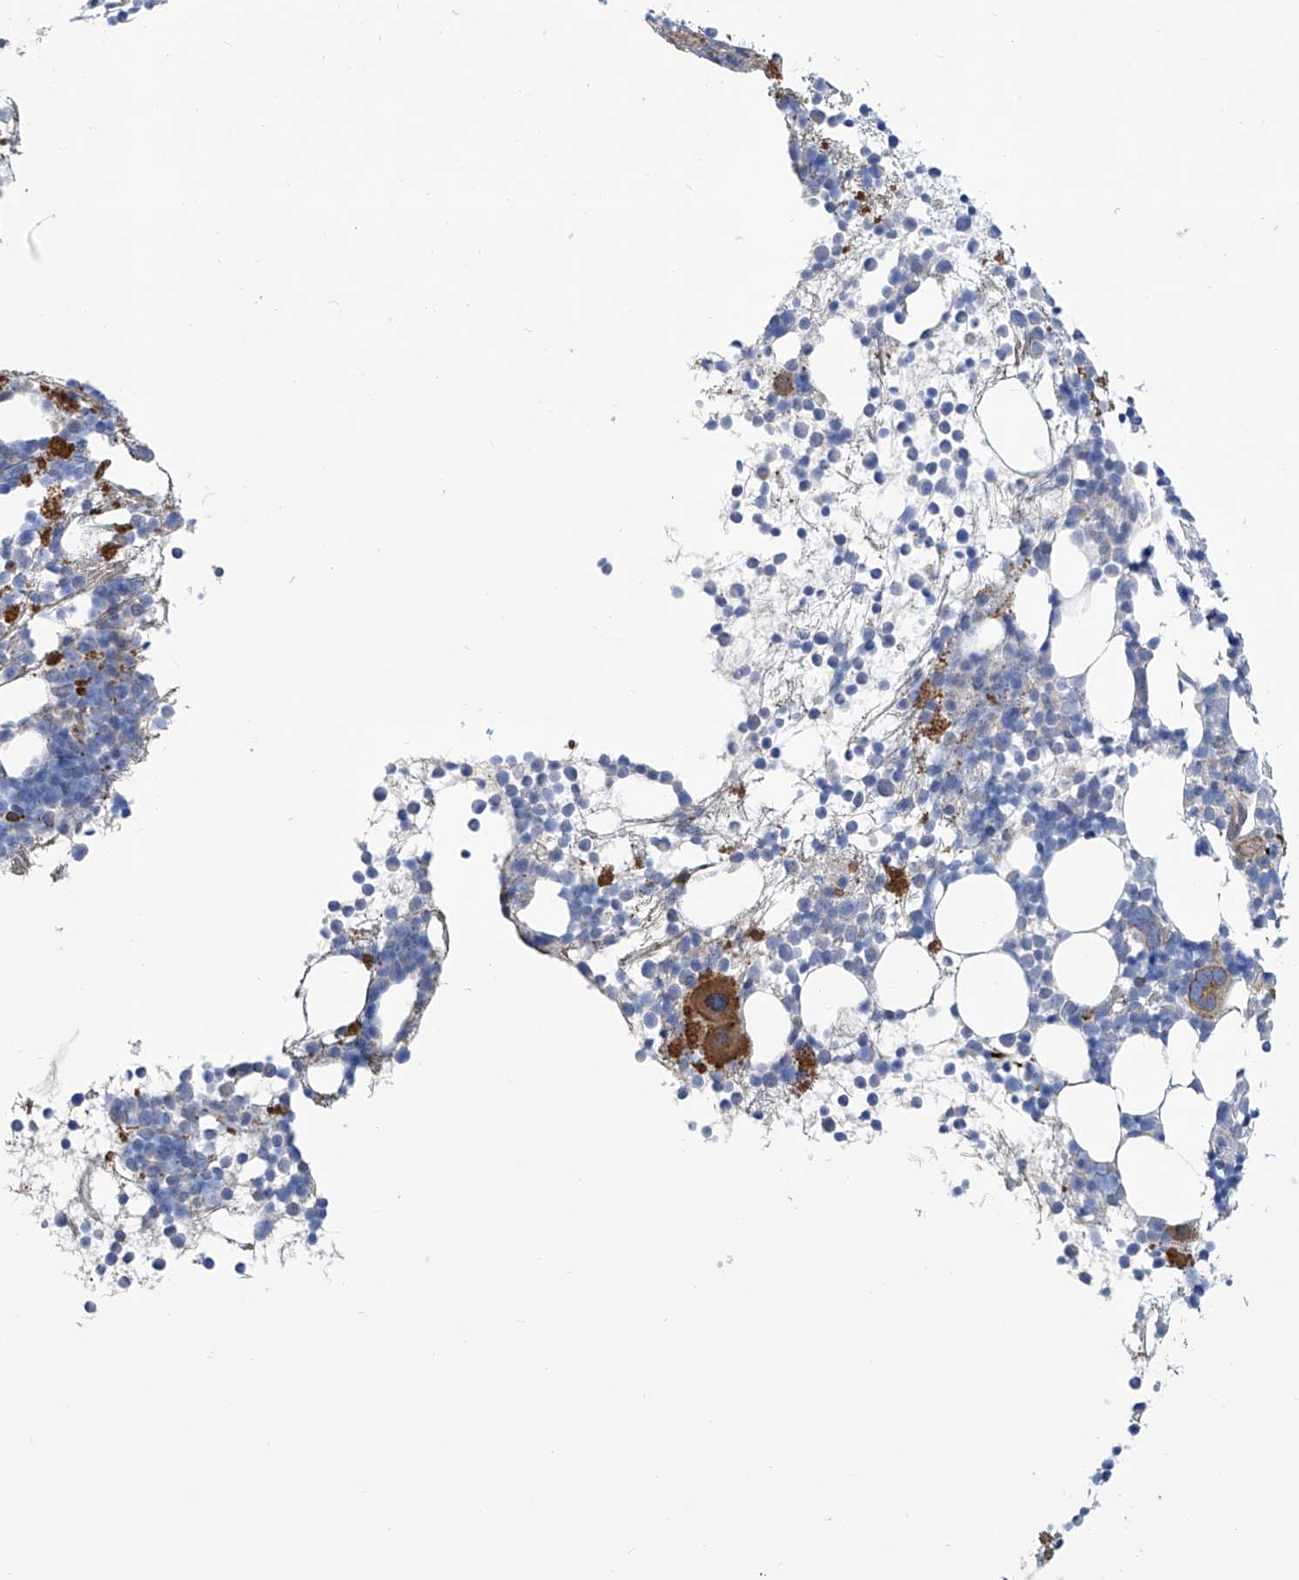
{"staining": {"intensity": "moderate", "quantity": "<25%", "location": "cytoplasmic/membranous"}, "tissue": "bone marrow", "cell_type": "Hematopoietic cells", "image_type": "normal", "snomed": [{"axis": "morphology", "description": "Normal tissue, NOS"}, {"axis": "topography", "description": "Bone marrow"}], "caption": "Protein analysis of normal bone marrow shows moderate cytoplasmic/membranous positivity in approximately <25% of hematopoietic cells.", "gene": "TNN", "patient": {"sex": "female", "age": 57}}